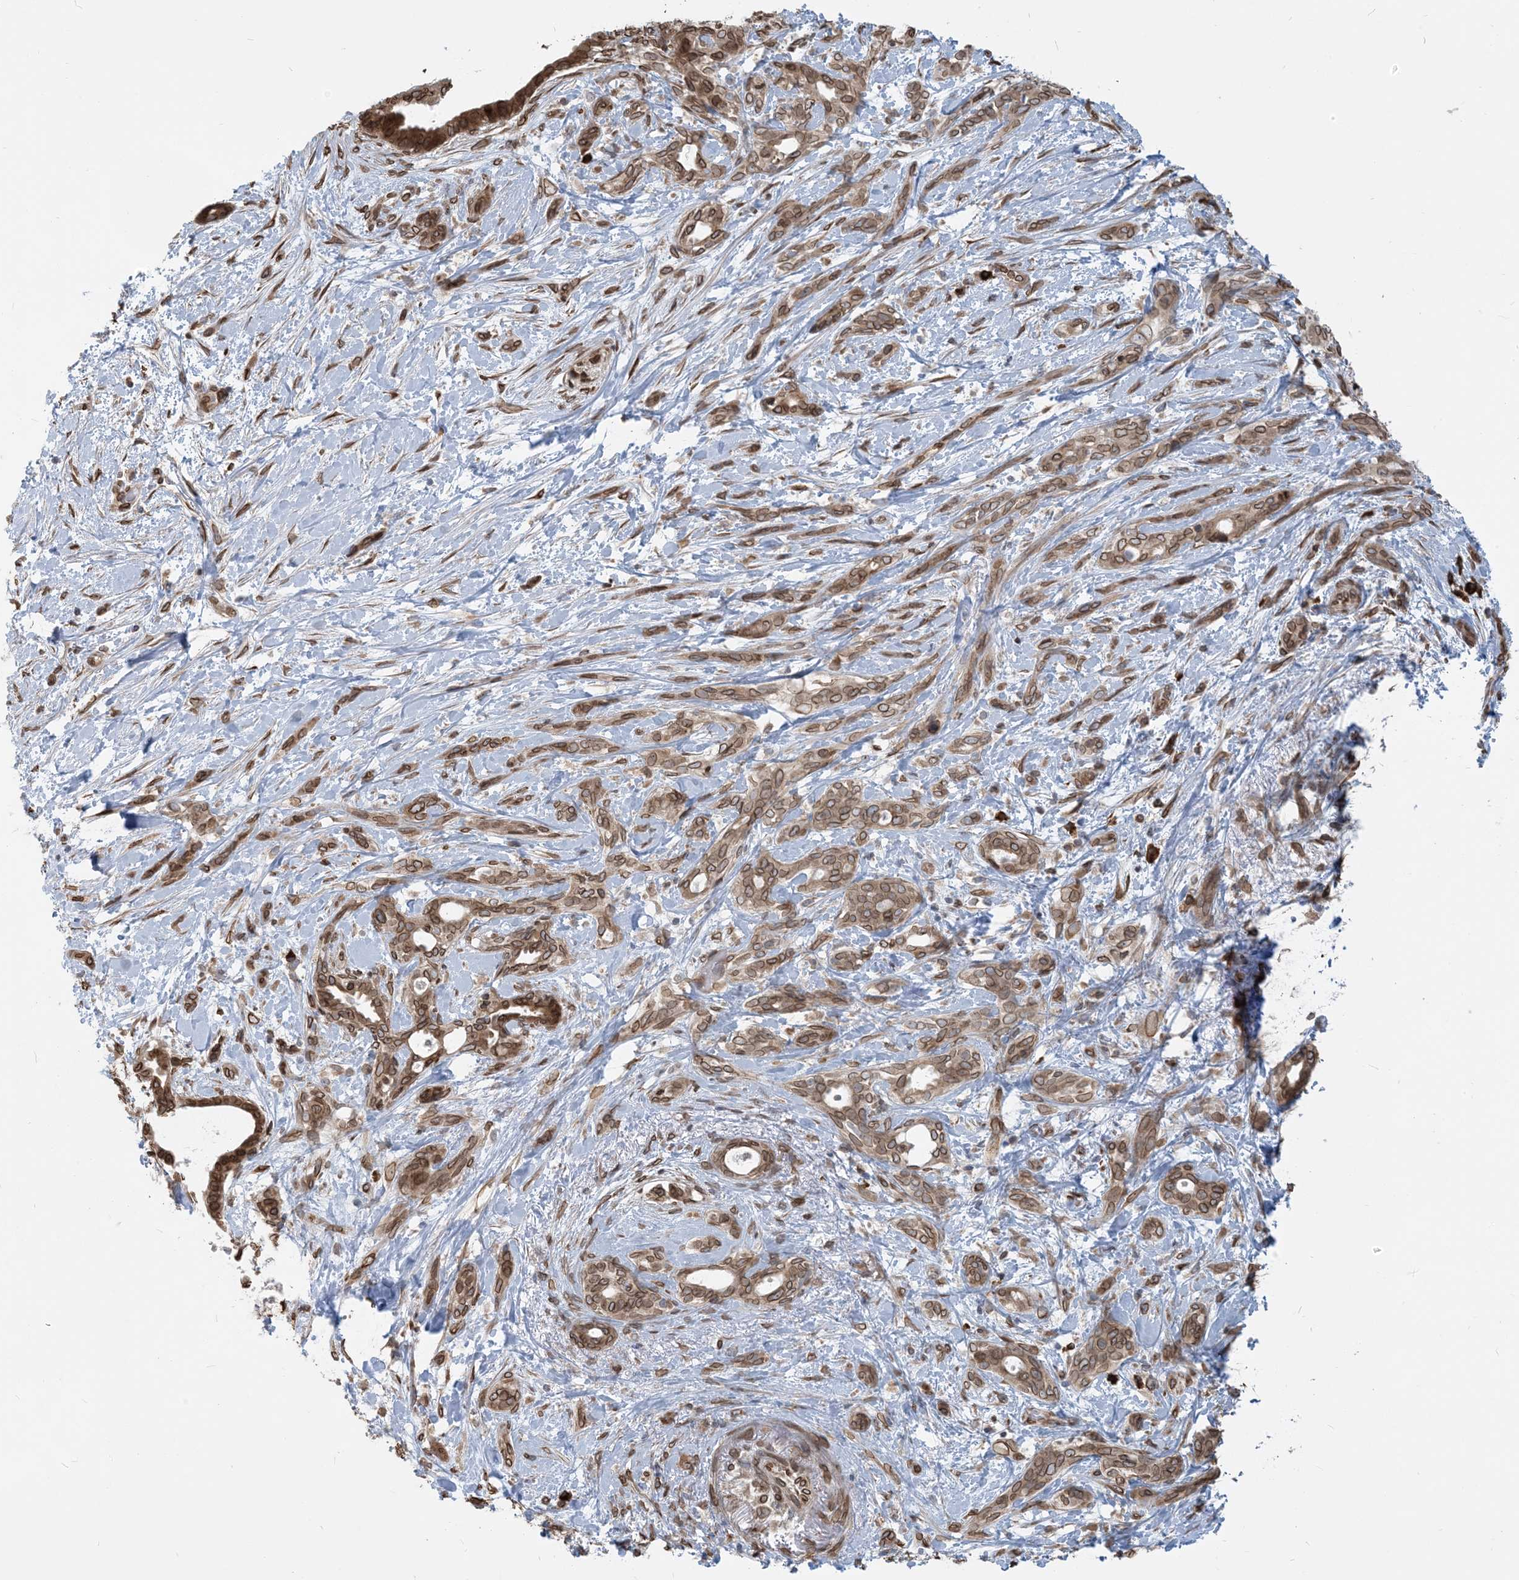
{"staining": {"intensity": "moderate", "quantity": ">75%", "location": "cytoplasmic/membranous,nuclear"}, "tissue": "pancreatic cancer", "cell_type": "Tumor cells", "image_type": "cancer", "snomed": [{"axis": "morphology", "description": "Normal tissue, NOS"}, {"axis": "morphology", "description": "Adenocarcinoma, NOS"}, {"axis": "topography", "description": "Pancreas"}, {"axis": "topography", "description": "Peripheral nerve tissue"}], "caption": "About >75% of tumor cells in pancreatic cancer (adenocarcinoma) exhibit moderate cytoplasmic/membranous and nuclear protein expression as visualized by brown immunohistochemical staining.", "gene": "WWP1", "patient": {"sex": "female", "age": 63}}